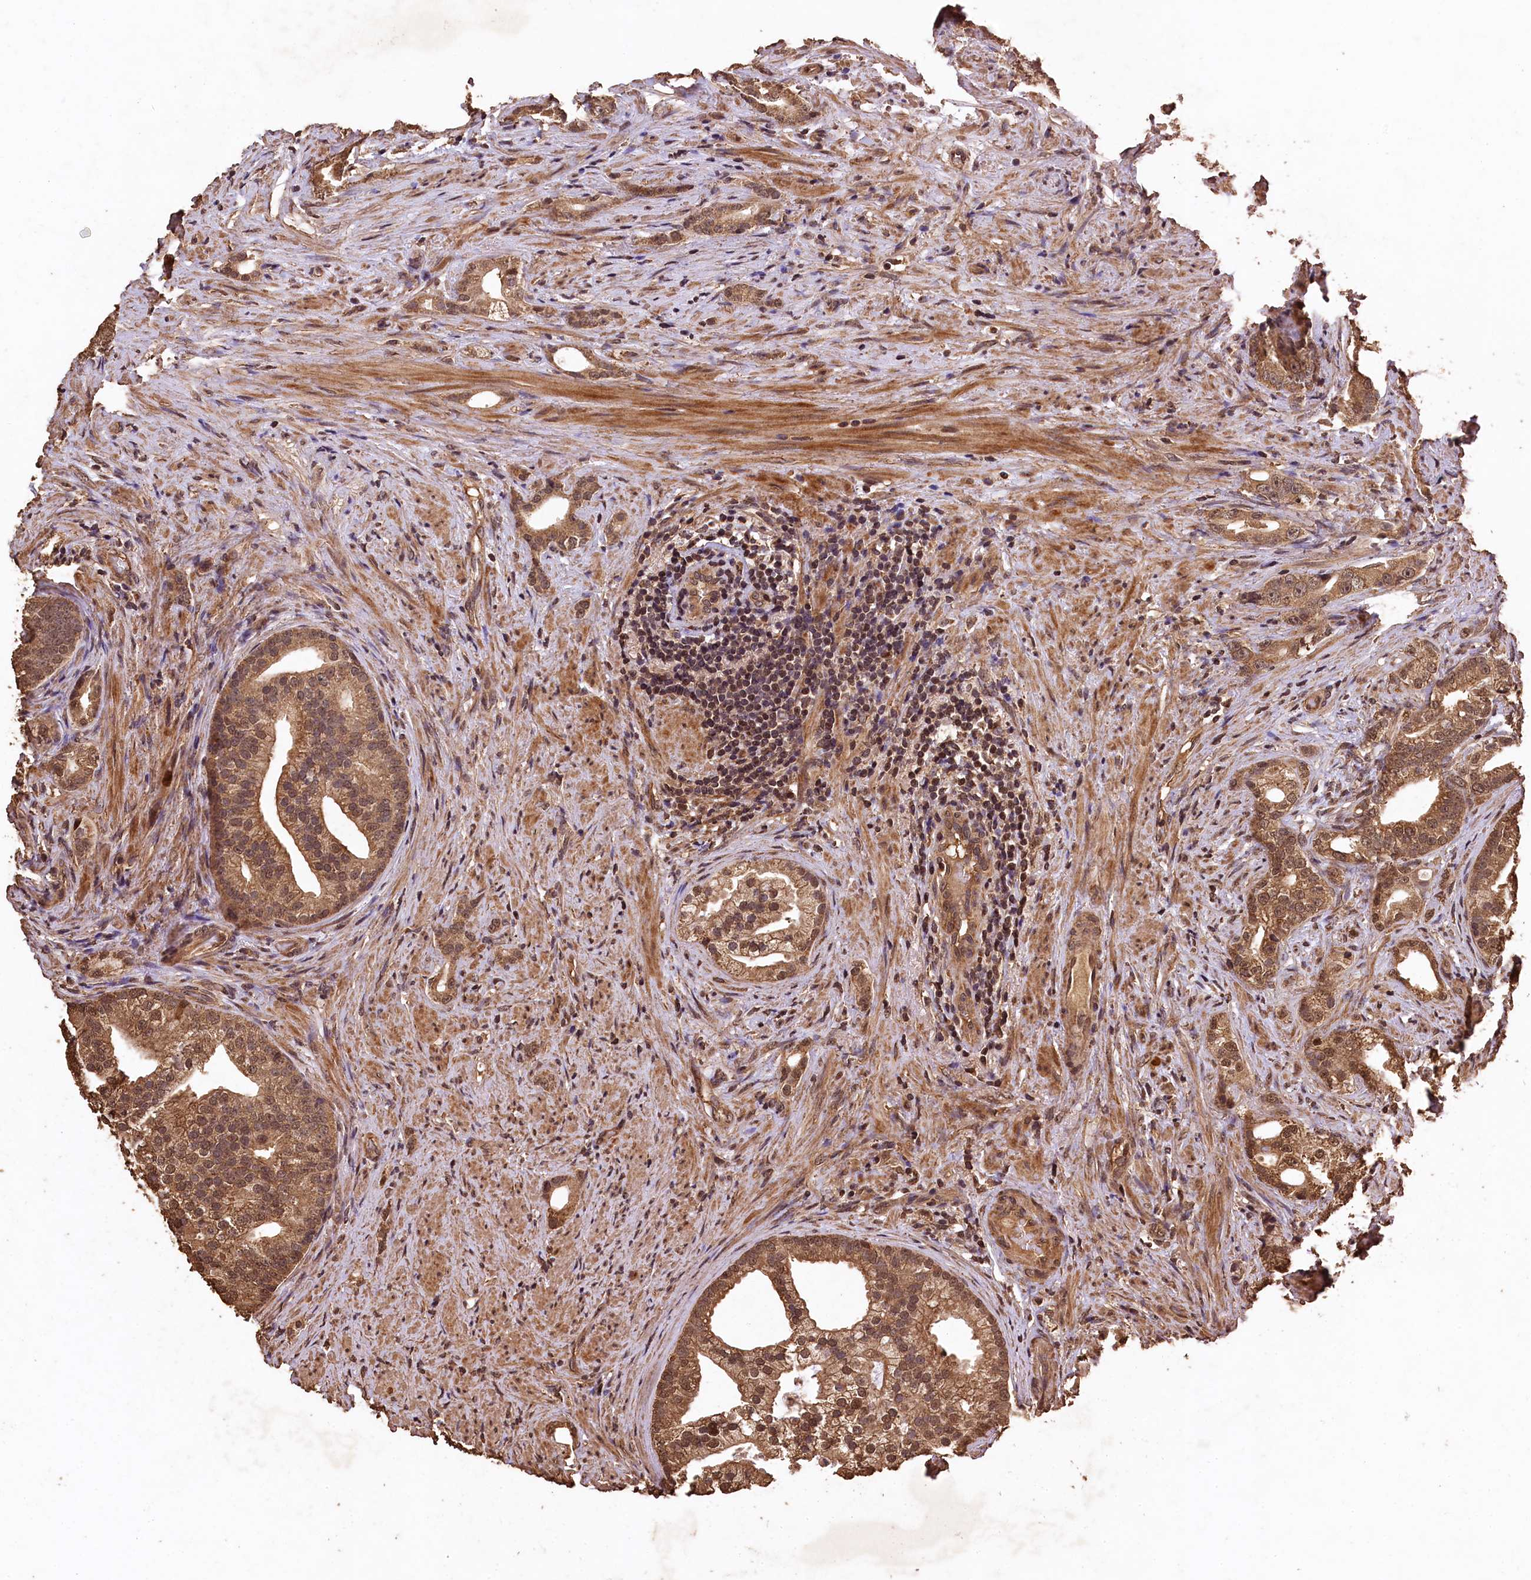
{"staining": {"intensity": "moderate", "quantity": ">75%", "location": "cytoplasmic/membranous,nuclear"}, "tissue": "prostate cancer", "cell_type": "Tumor cells", "image_type": "cancer", "snomed": [{"axis": "morphology", "description": "Adenocarcinoma, Low grade"}, {"axis": "topography", "description": "Prostate"}], "caption": "Immunohistochemistry (IHC) photomicrograph of prostate cancer (adenocarcinoma (low-grade)) stained for a protein (brown), which shows medium levels of moderate cytoplasmic/membranous and nuclear positivity in approximately >75% of tumor cells.", "gene": "CEP57L1", "patient": {"sex": "male", "age": 71}}